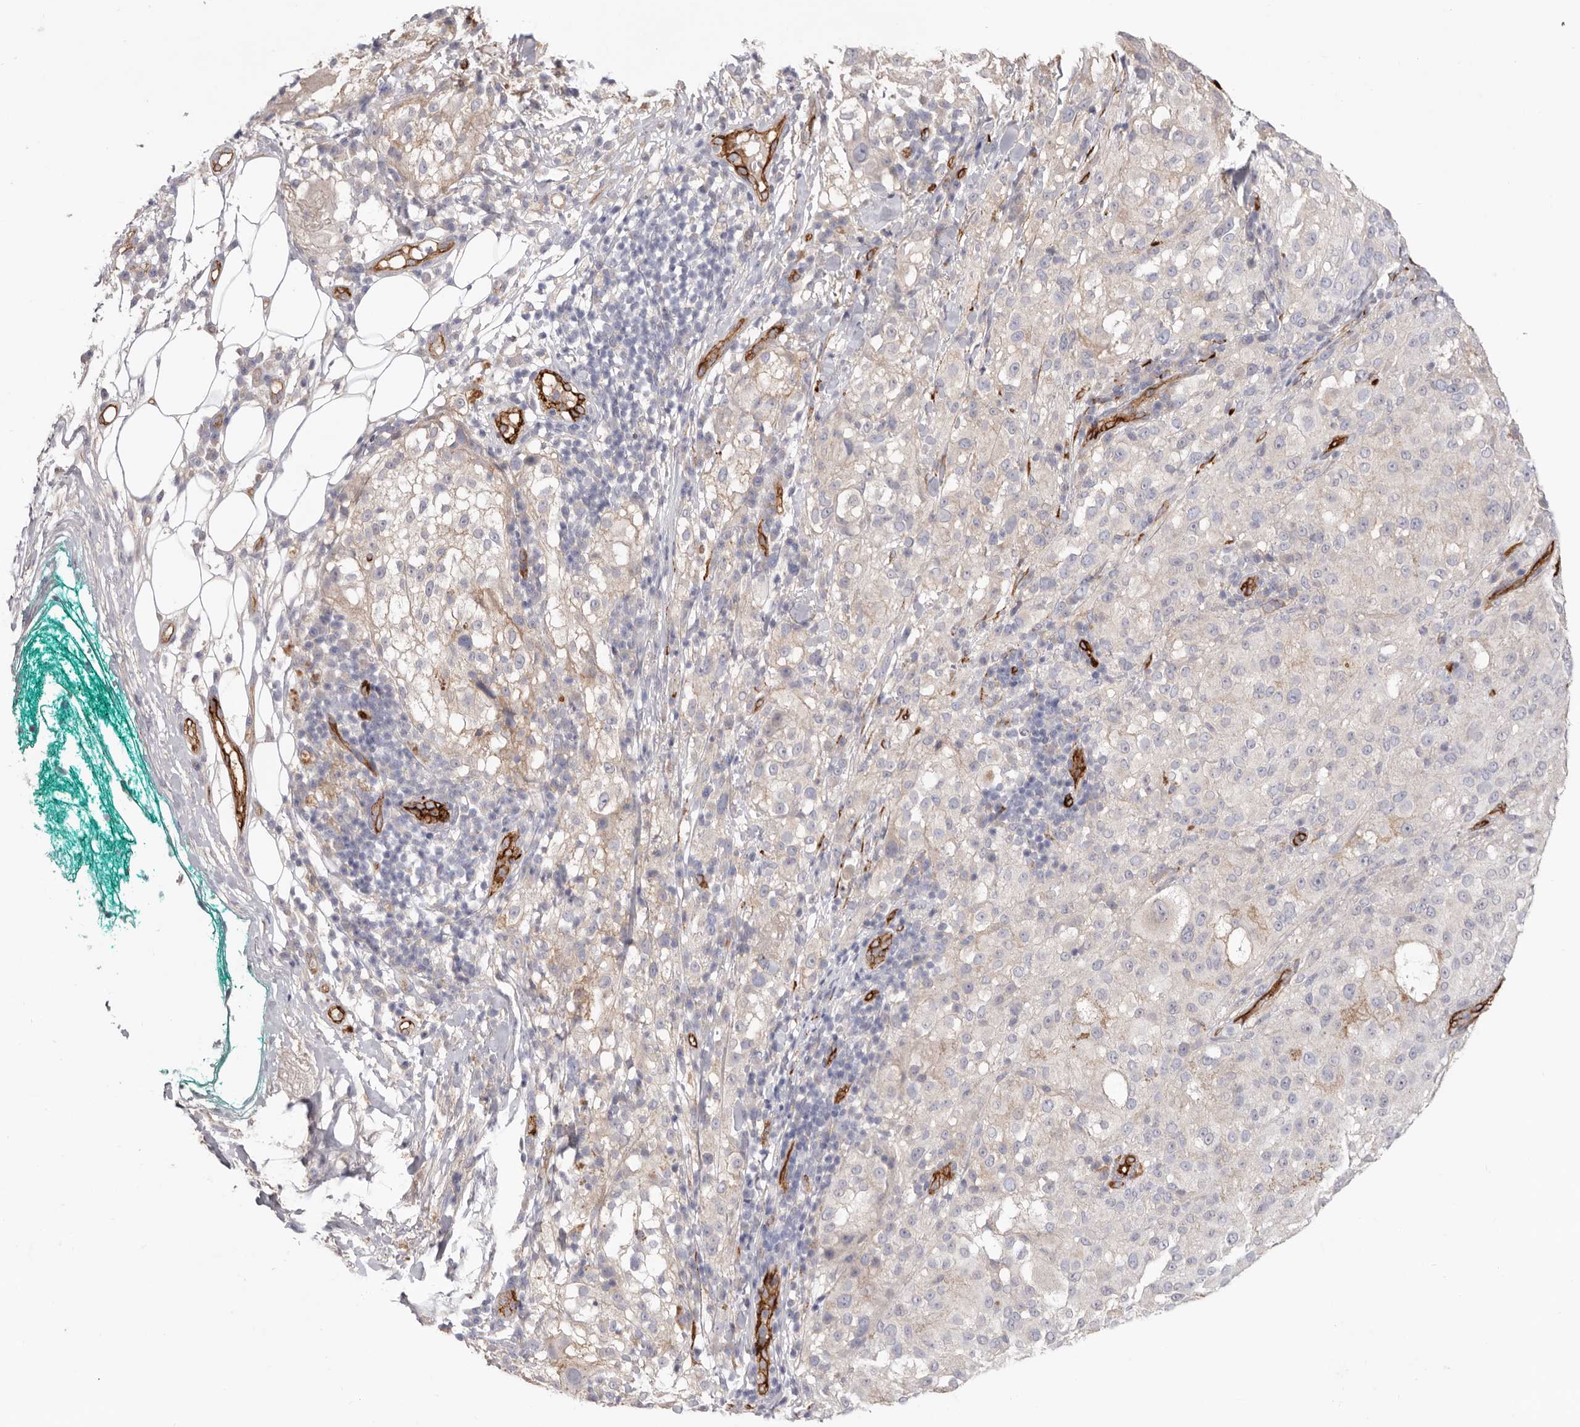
{"staining": {"intensity": "negative", "quantity": "none", "location": "none"}, "tissue": "melanoma", "cell_type": "Tumor cells", "image_type": "cancer", "snomed": [{"axis": "morphology", "description": "Necrosis, NOS"}, {"axis": "morphology", "description": "Malignant melanoma, NOS"}, {"axis": "topography", "description": "Skin"}], "caption": "A high-resolution histopathology image shows immunohistochemistry (IHC) staining of malignant melanoma, which shows no significant expression in tumor cells.", "gene": "LRRC66", "patient": {"sex": "female", "age": 87}}